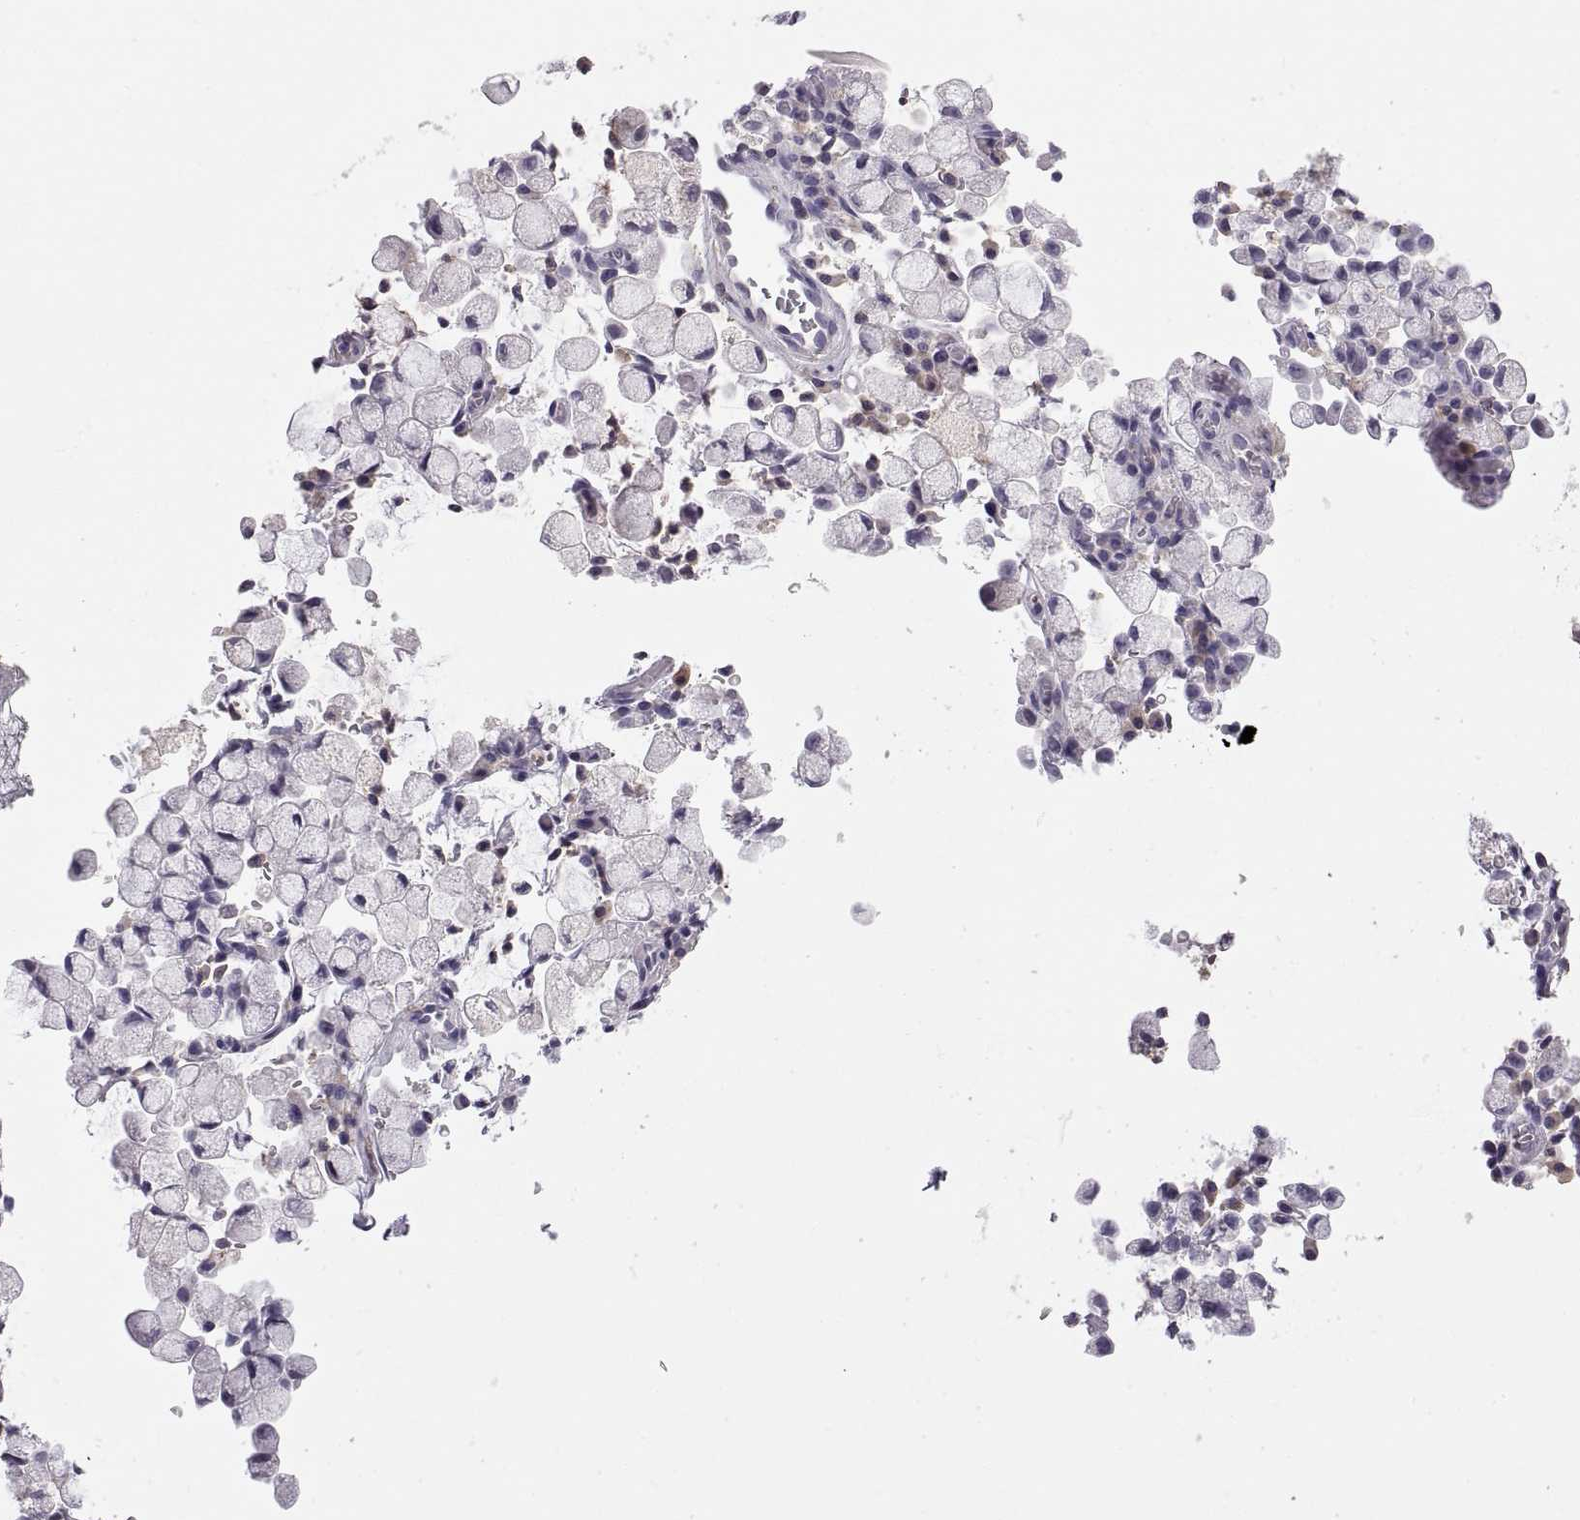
{"staining": {"intensity": "negative", "quantity": "none", "location": "none"}, "tissue": "stomach cancer", "cell_type": "Tumor cells", "image_type": "cancer", "snomed": [{"axis": "morphology", "description": "Adenocarcinoma, NOS"}, {"axis": "topography", "description": "Stomach"}], "caption": "The immunohistochemistry image has no significant staining in tumor cells of stomach adenocarcinoma tissue.", "gene": "RGS19", "patient": {"sex": "male", "age": 58}}